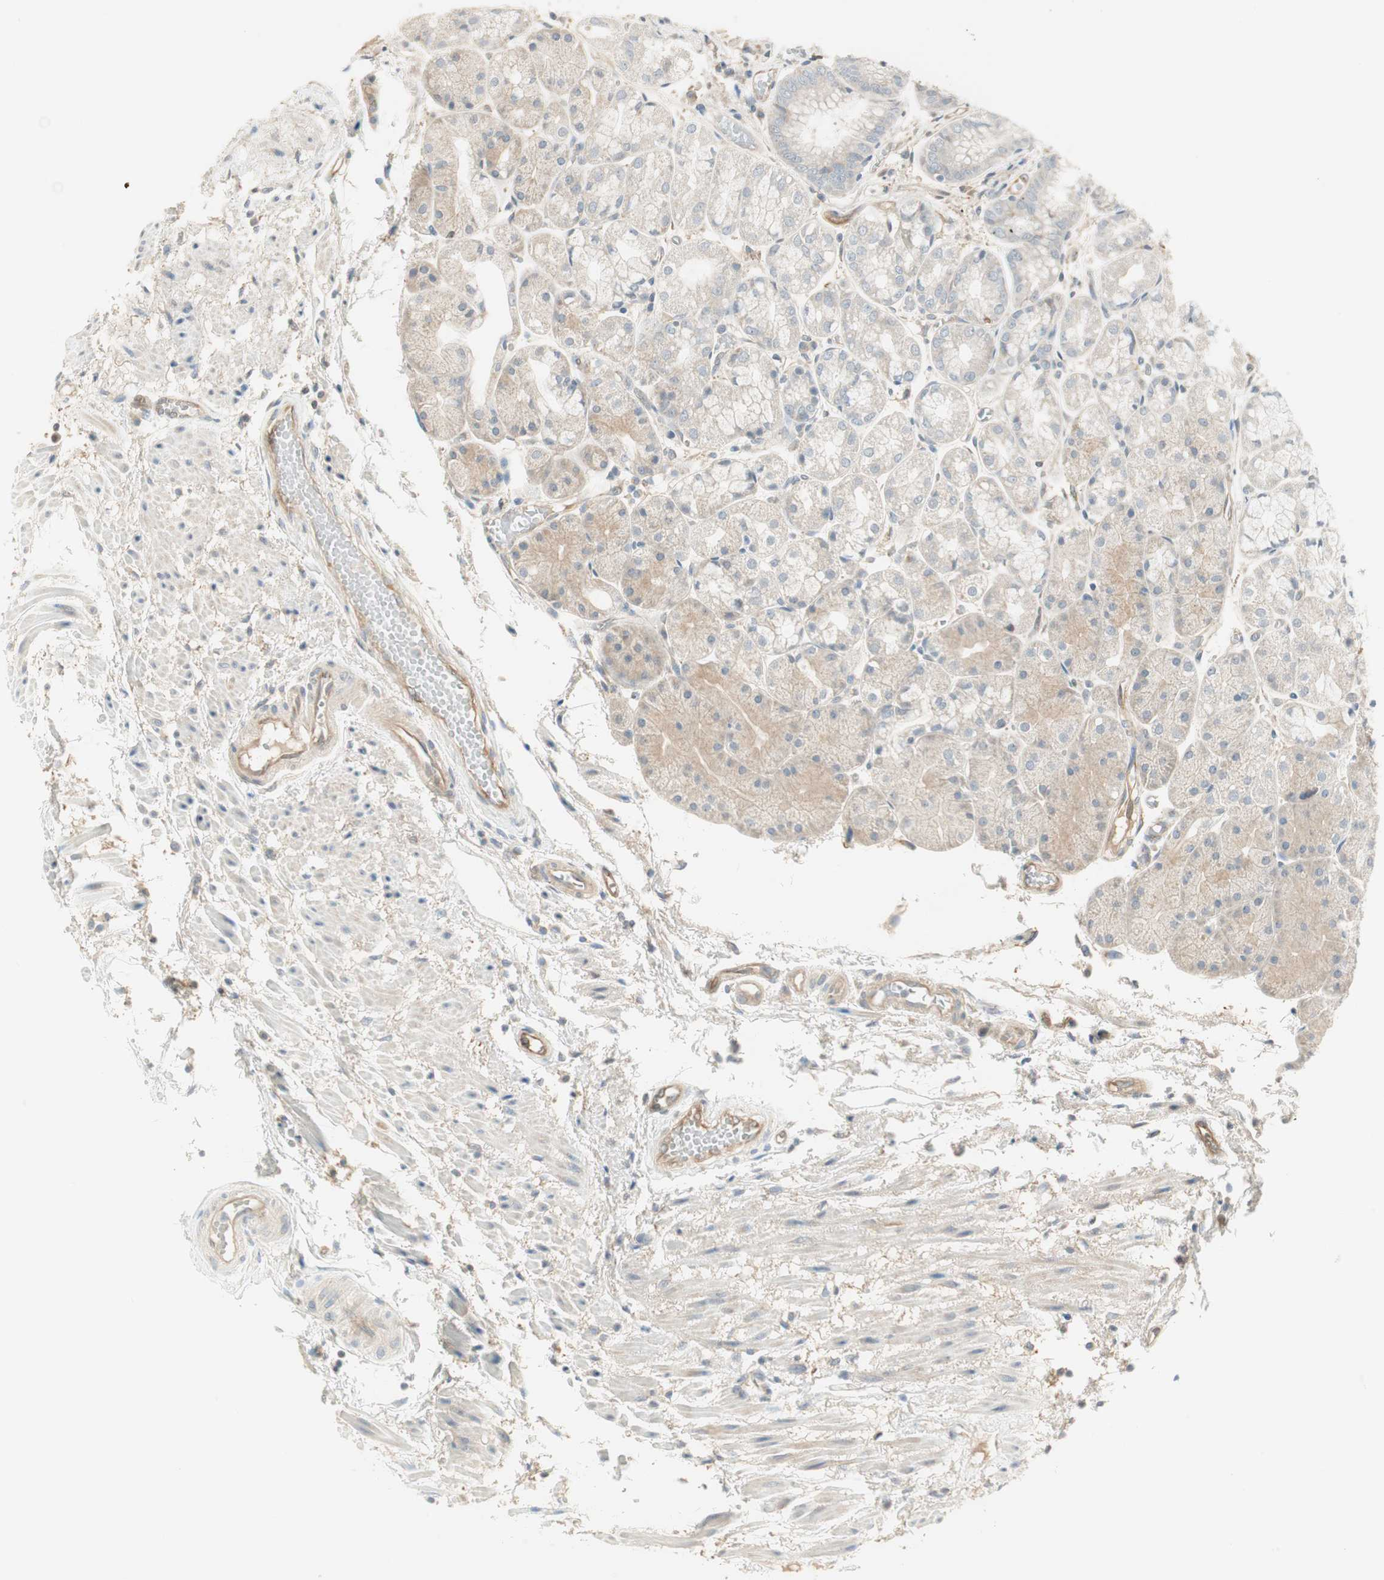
{"staining": {"intensity": "weak", "quantity": "25%-75%", "location": "cytoplasmic/membranous"}, "tissue": "stomach", "cell_type": "Glandular cells", "image_type": "normal", "snomed": [{"axis": "morphology", "description": "Normal tissue, NOS"}, {"axis": "topography", "description": "Stomach, upper"}], "caption": "Brown immunohistochemical staining in benign human stomach exhibits weak cytoplasmic/membranous positivity in approximately 25%-75% of glandular cells.", "gene": "STON1", "patient": {"sex": "male", "age": 72}}